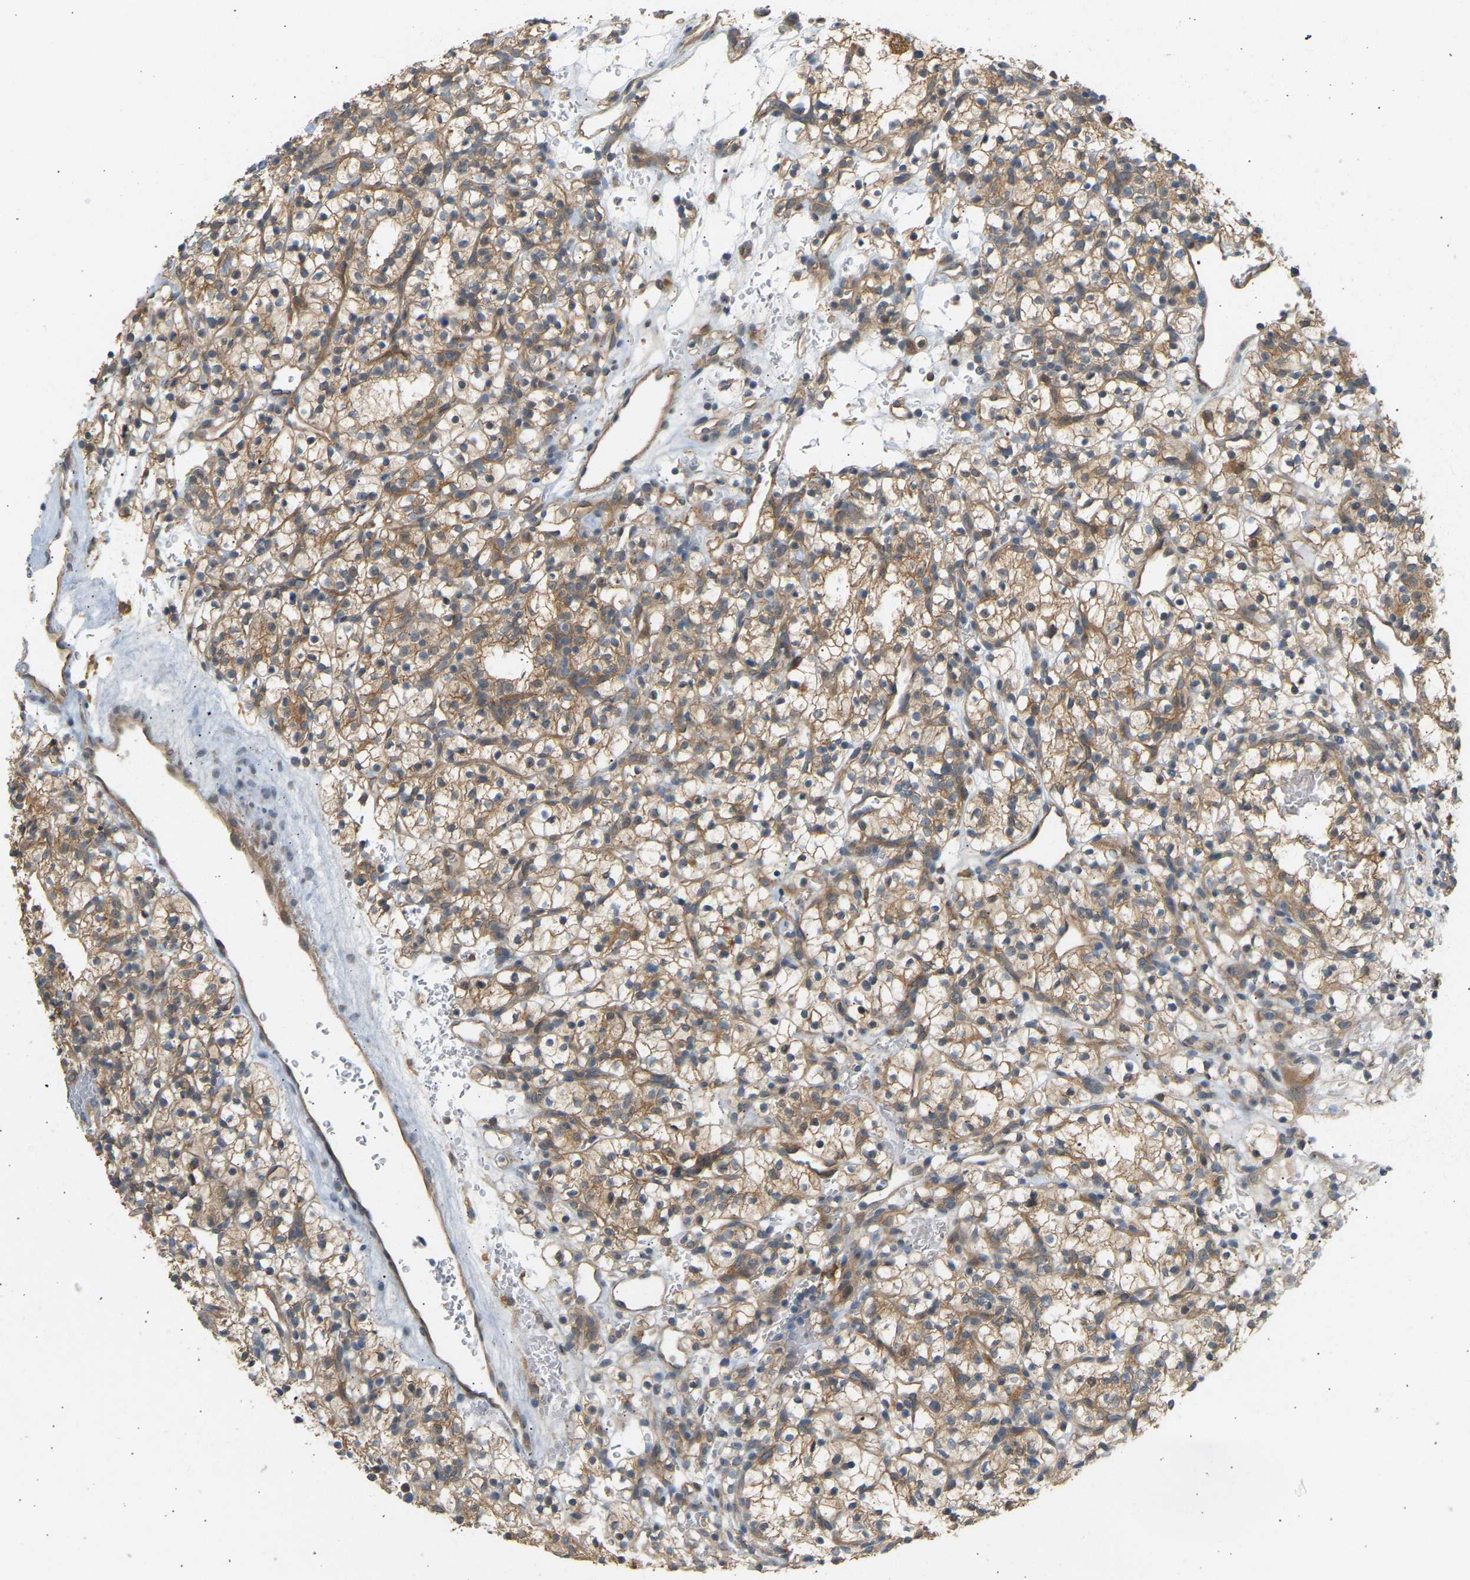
{"staining": {"intensity": "moderate", "quantity": ">75%", "location": "cytoplasmic/membranous"}, "tissue": "renal cancer", "cell_type": "Tumor cells", "image_type": "cancer", "snomed": [{"axis": "morphology", "description": "Adenocarcinoma, NOS"}, {"axis": "topography", "description": "Kidney"}], "caption": "A high-resolution image shows immunohistochemistry (IHC) staining of renal cancer, which demonstrates moderate cytoplasmic/membranous expression in approximately >75% of tumor cells.", "gene": "RGL1", "patient": {"sex": "female", "age": 57}}